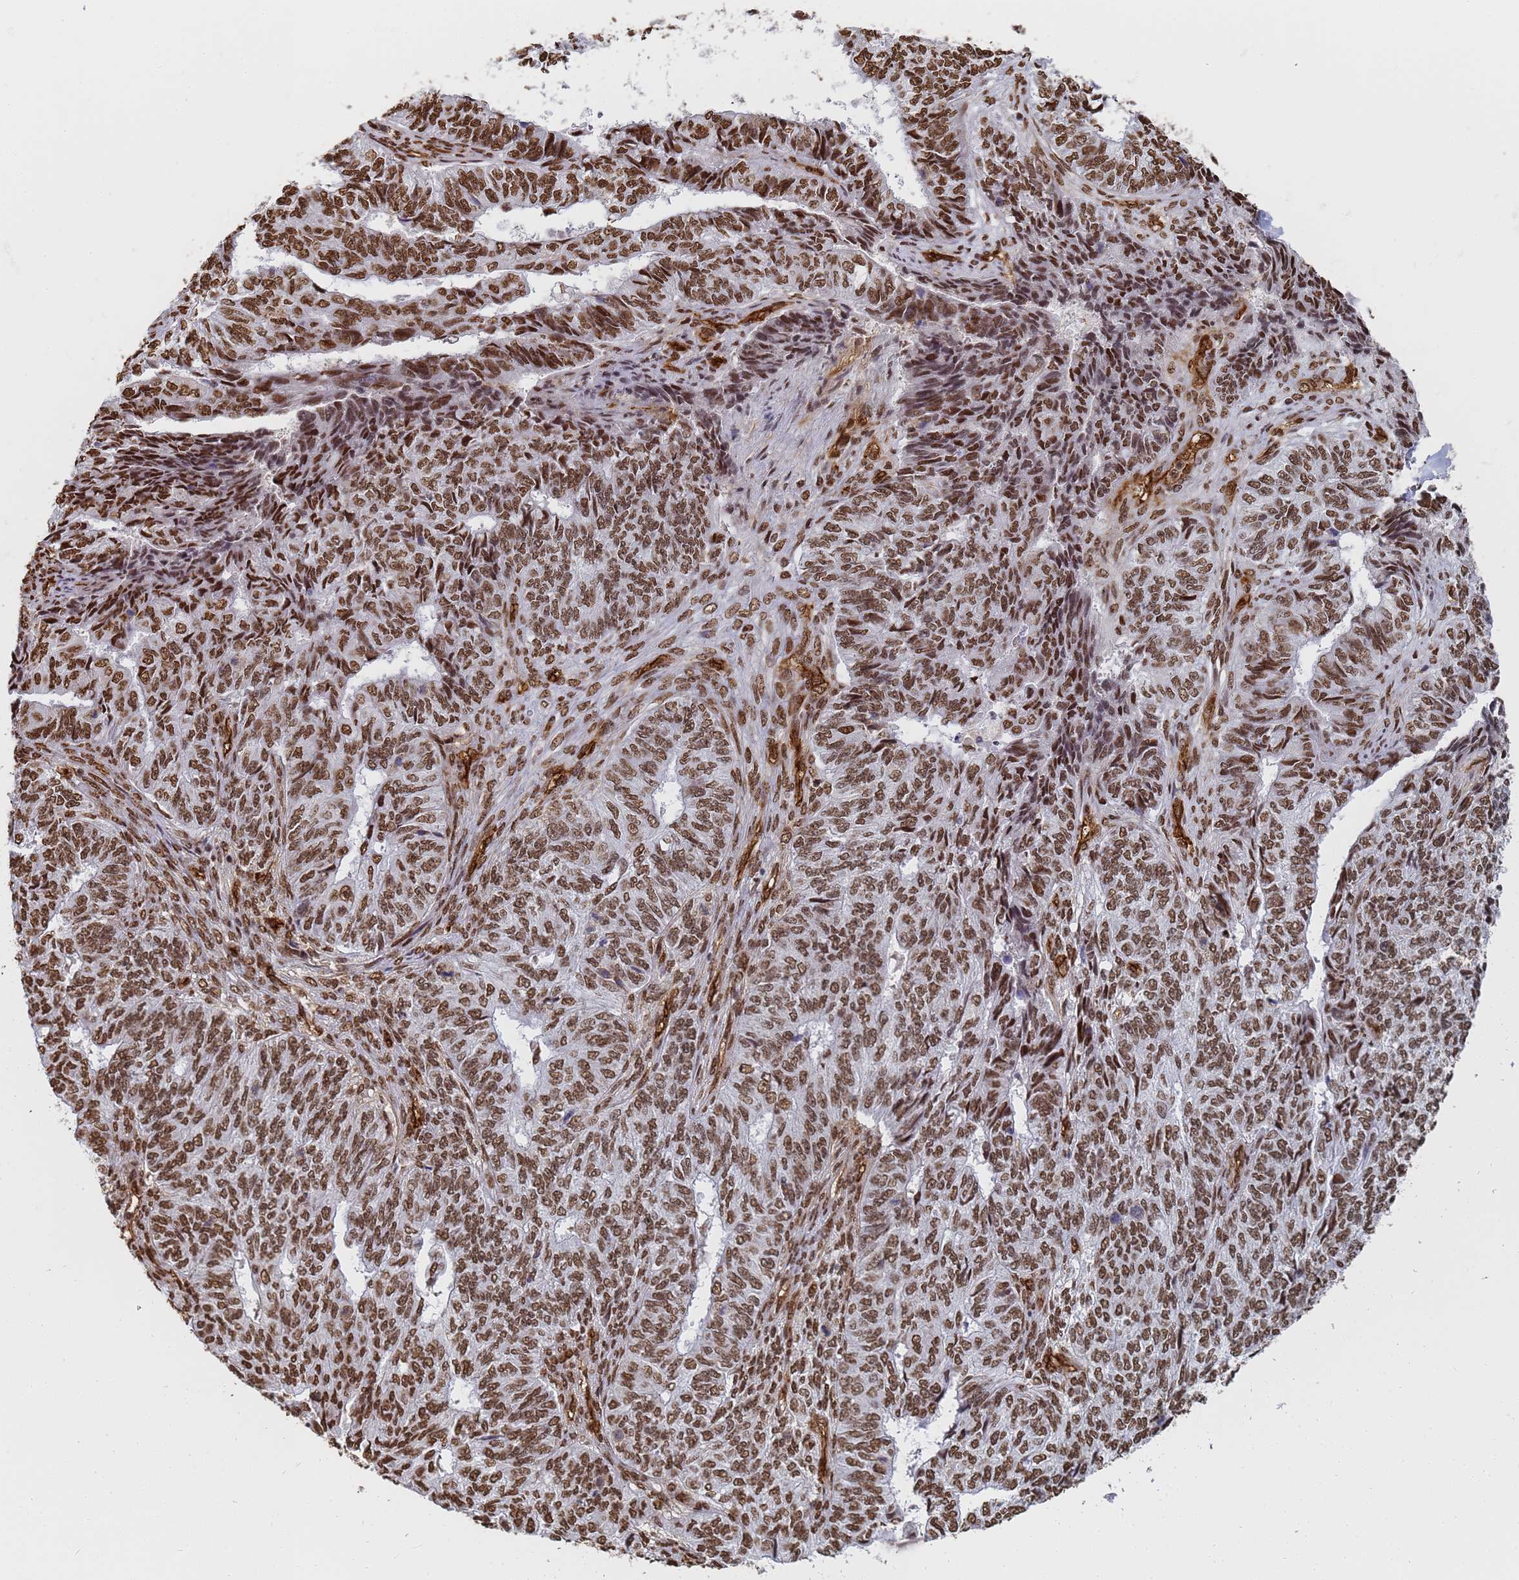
{"staining": {"intensity": "strong", "quantity": ">75%", "location": "nuclear"}, "tissue": "endometrial cancer", "cell_type": "Tumor cells", "image_type": "cancer", "snomed": [{"axis": "morphology", "description": "Adenocarcinoma, NOS"}, {"axis": "topography", "description": "Endometrium"}], "caption": "Immunohistochemical staining of human endometrial adenocarcinoma exhibits high levels of strong nuclear protein positivity in about >75% of tumor cells.", "gene": "RAVER2", "patient": {"sex": "female", "age": 32}}